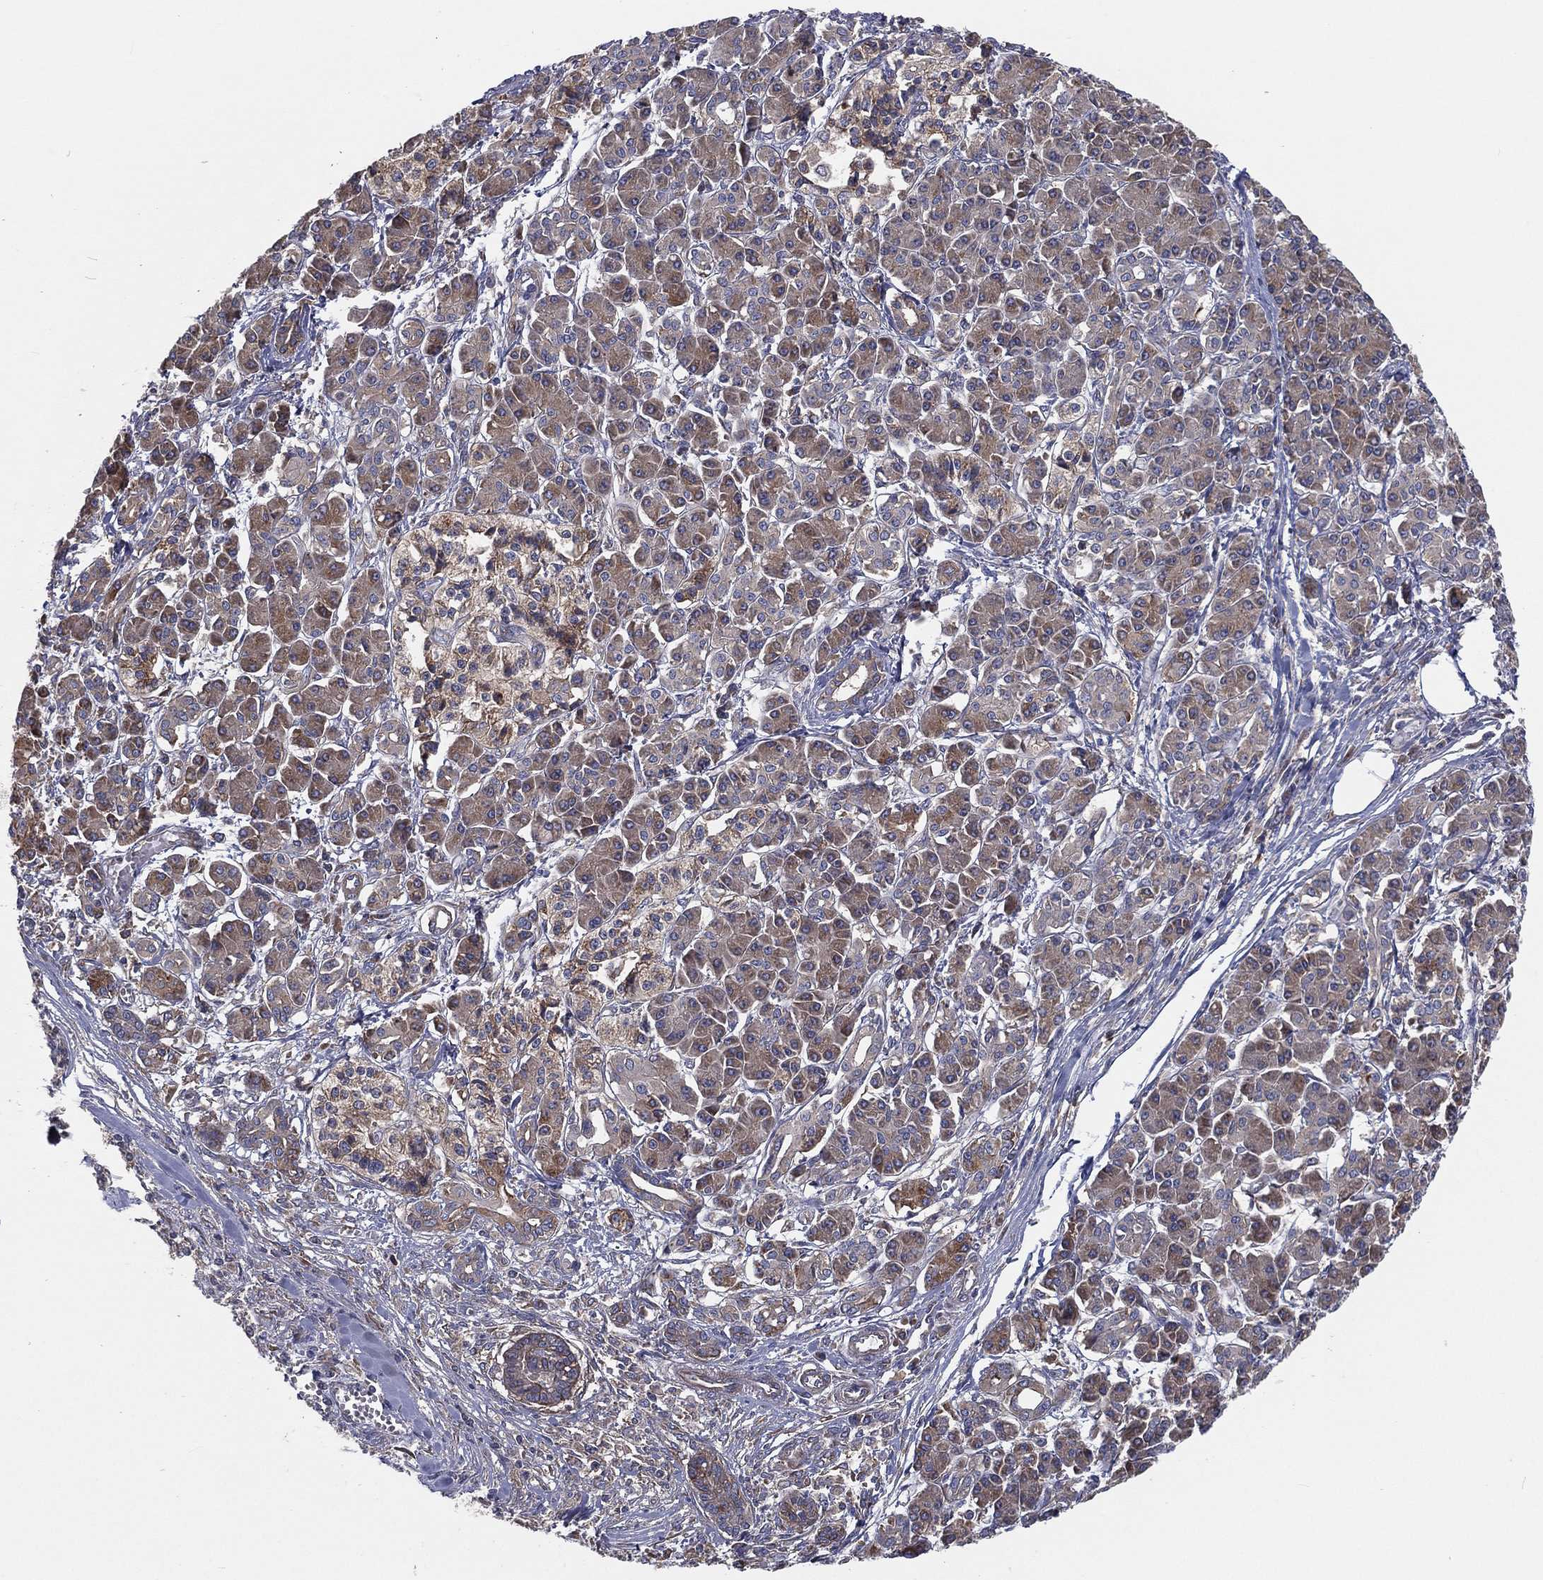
{"staining": {"intensity": "moderate", "quantity": "25%-75%", "location": "cytoplasmic/membranous"}, "tissue": "pancreatic cancer", "cell_type": "Tumor cells", "image_type": "cancer", "snomed": [{"axis": "morphology", "description": "Adenocarcinoma, NOS"}, {"axis": "topography", "description": "Pancreas"}], "caption": "Pancreatic cancer (adenocarcinoma) was stained to show a protein in brown. There is medium levels of moderate cytoplasmic/membranous staining in approximately 25%-75% of tumor cells.", "gene": "EIF2B5", "patient": {"sex": "female", "age": 68}}